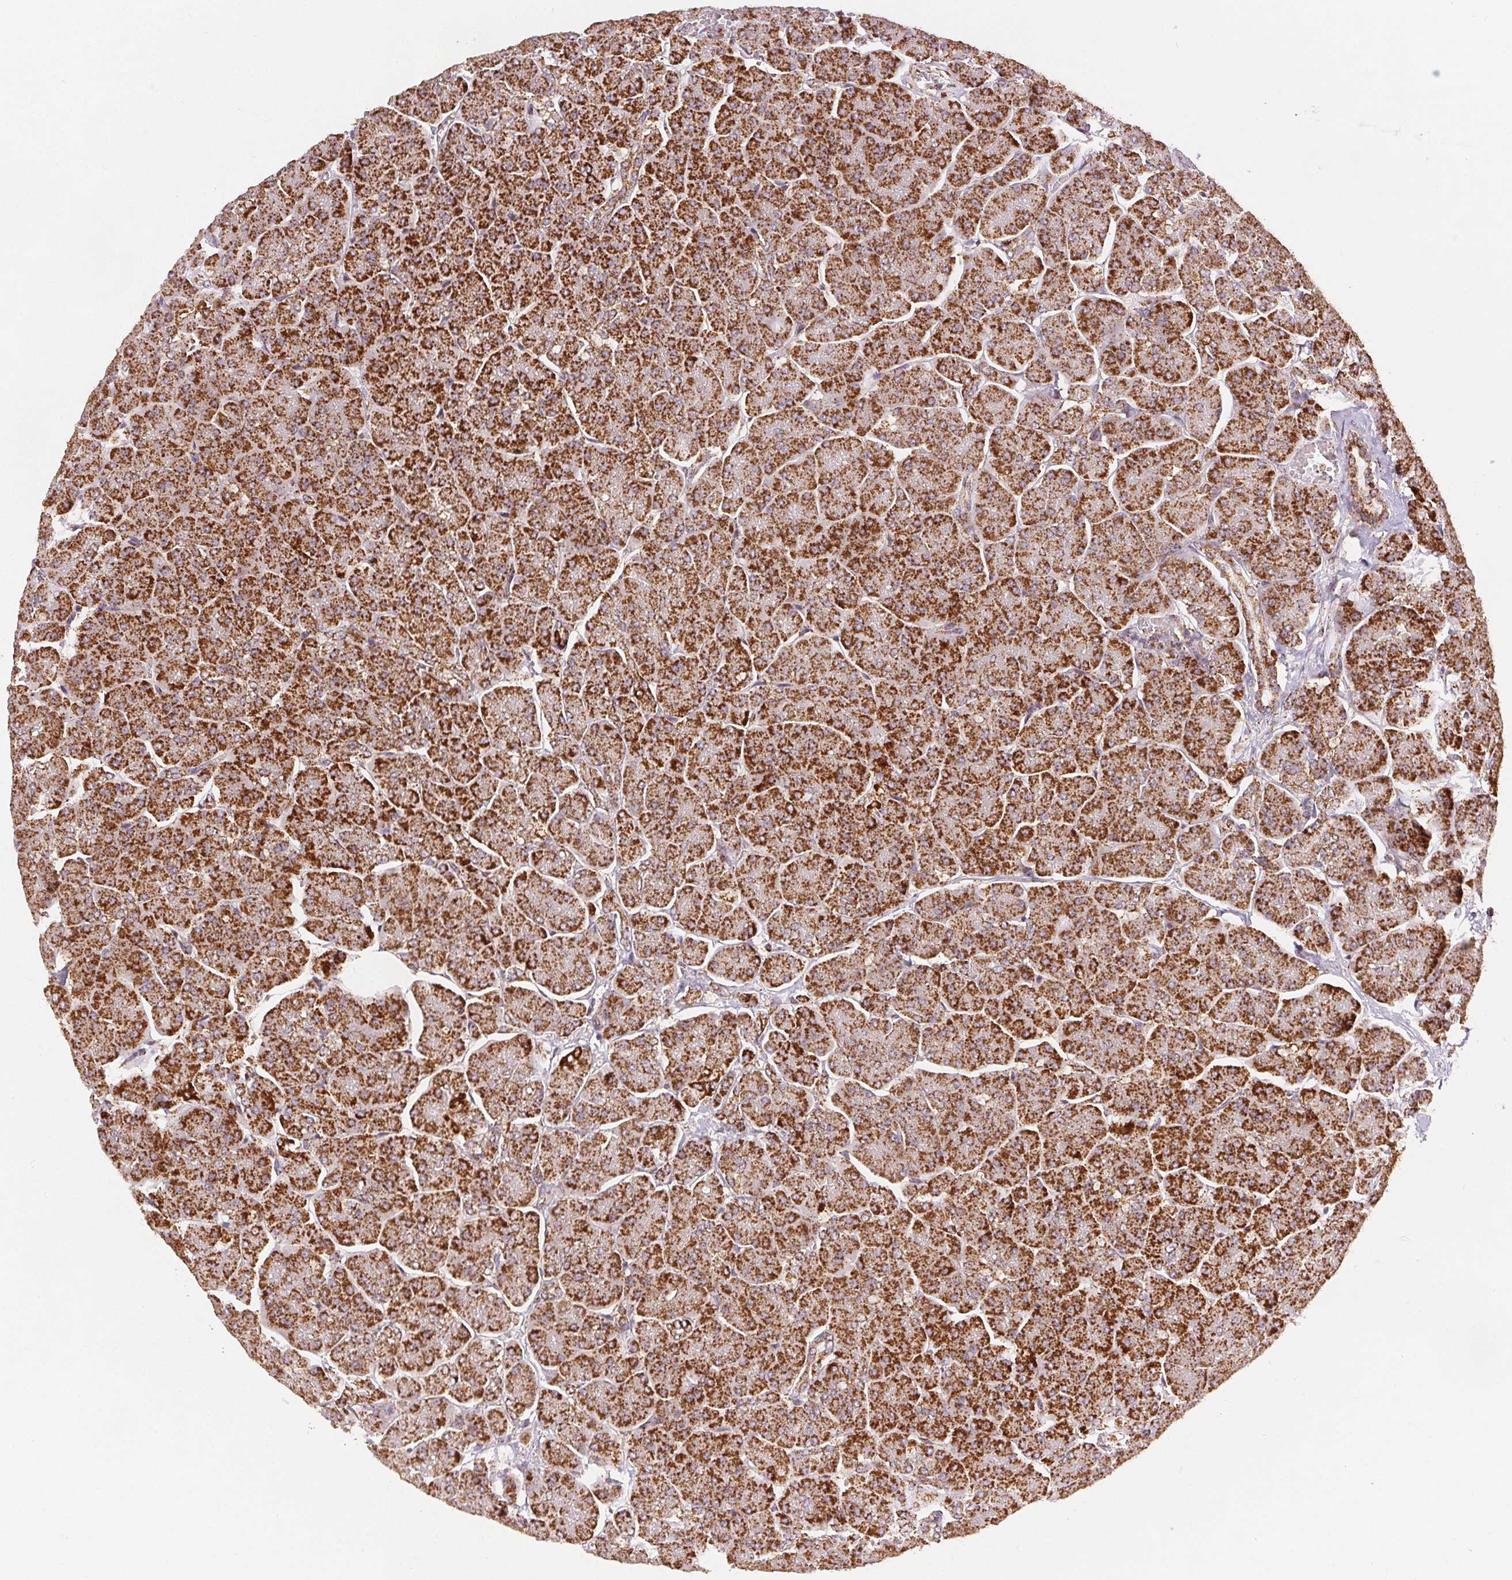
{"staining": {"intensity": "strong", "quantity": ">75%", "location": "cytoplasmic/membranous"}, "tissue": "pancreas", "cell_type": "Exocrine glandular cells", "image_type": "normal", "snomed": [{"axis": "morphology", "description": "Normal tissue, NOS"}, {"axis": "topography", "description": "Pancreas"}, {"axis": "topography", "description": "Peripheral nerve tissue"}], "caption": "Immunohistochemical staining of normal pancreas exhibits strong cytoplasmic/membranous protein expression in about >75% of exocrine glandular cells. The protein of interest is shown in brown color, while the nuclei are stained blue.", "gene": "SDHB", "patient": {"sex": "male", "age": 54}}